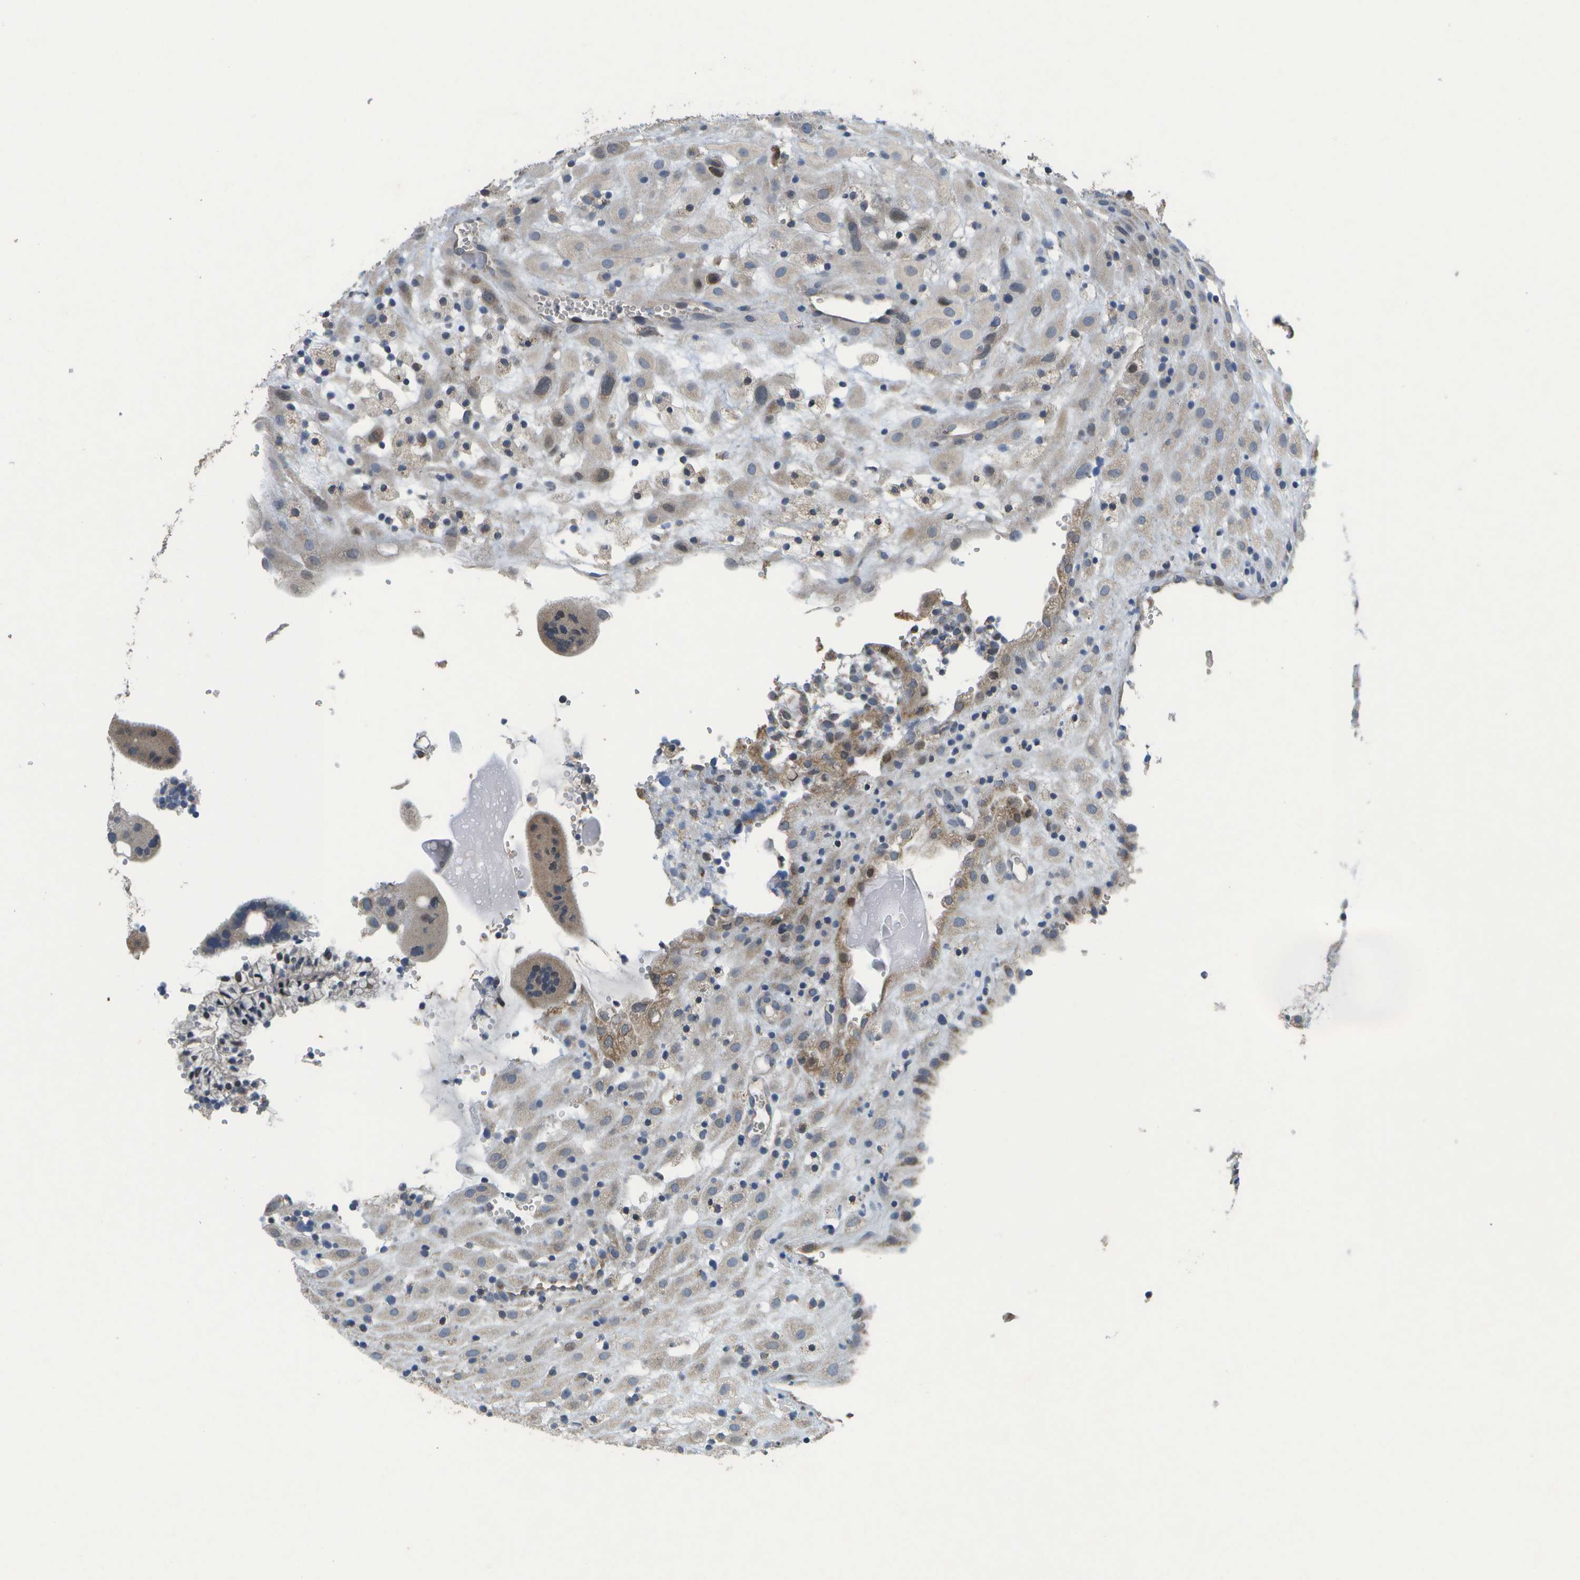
{"staining": {"intensity": "weak", "quantity": ">75%", "location": "cytoplasmic/membranous"}, "tissue": "placenta", "cell_type": "Decidual cells", "image_type": "normal", "snomed": [{"axis": "morphology", "description": "Normal tissue, NOS"}, {"axis": "topography", "description": "Placenta"}], "caption": "Decidual cells reveal weak cytoplasmic/membranous staining in about >75% of cells in unremarkable placenta.", "gene": "HADHA", "patient": {"sex": "female", "age": 18}}